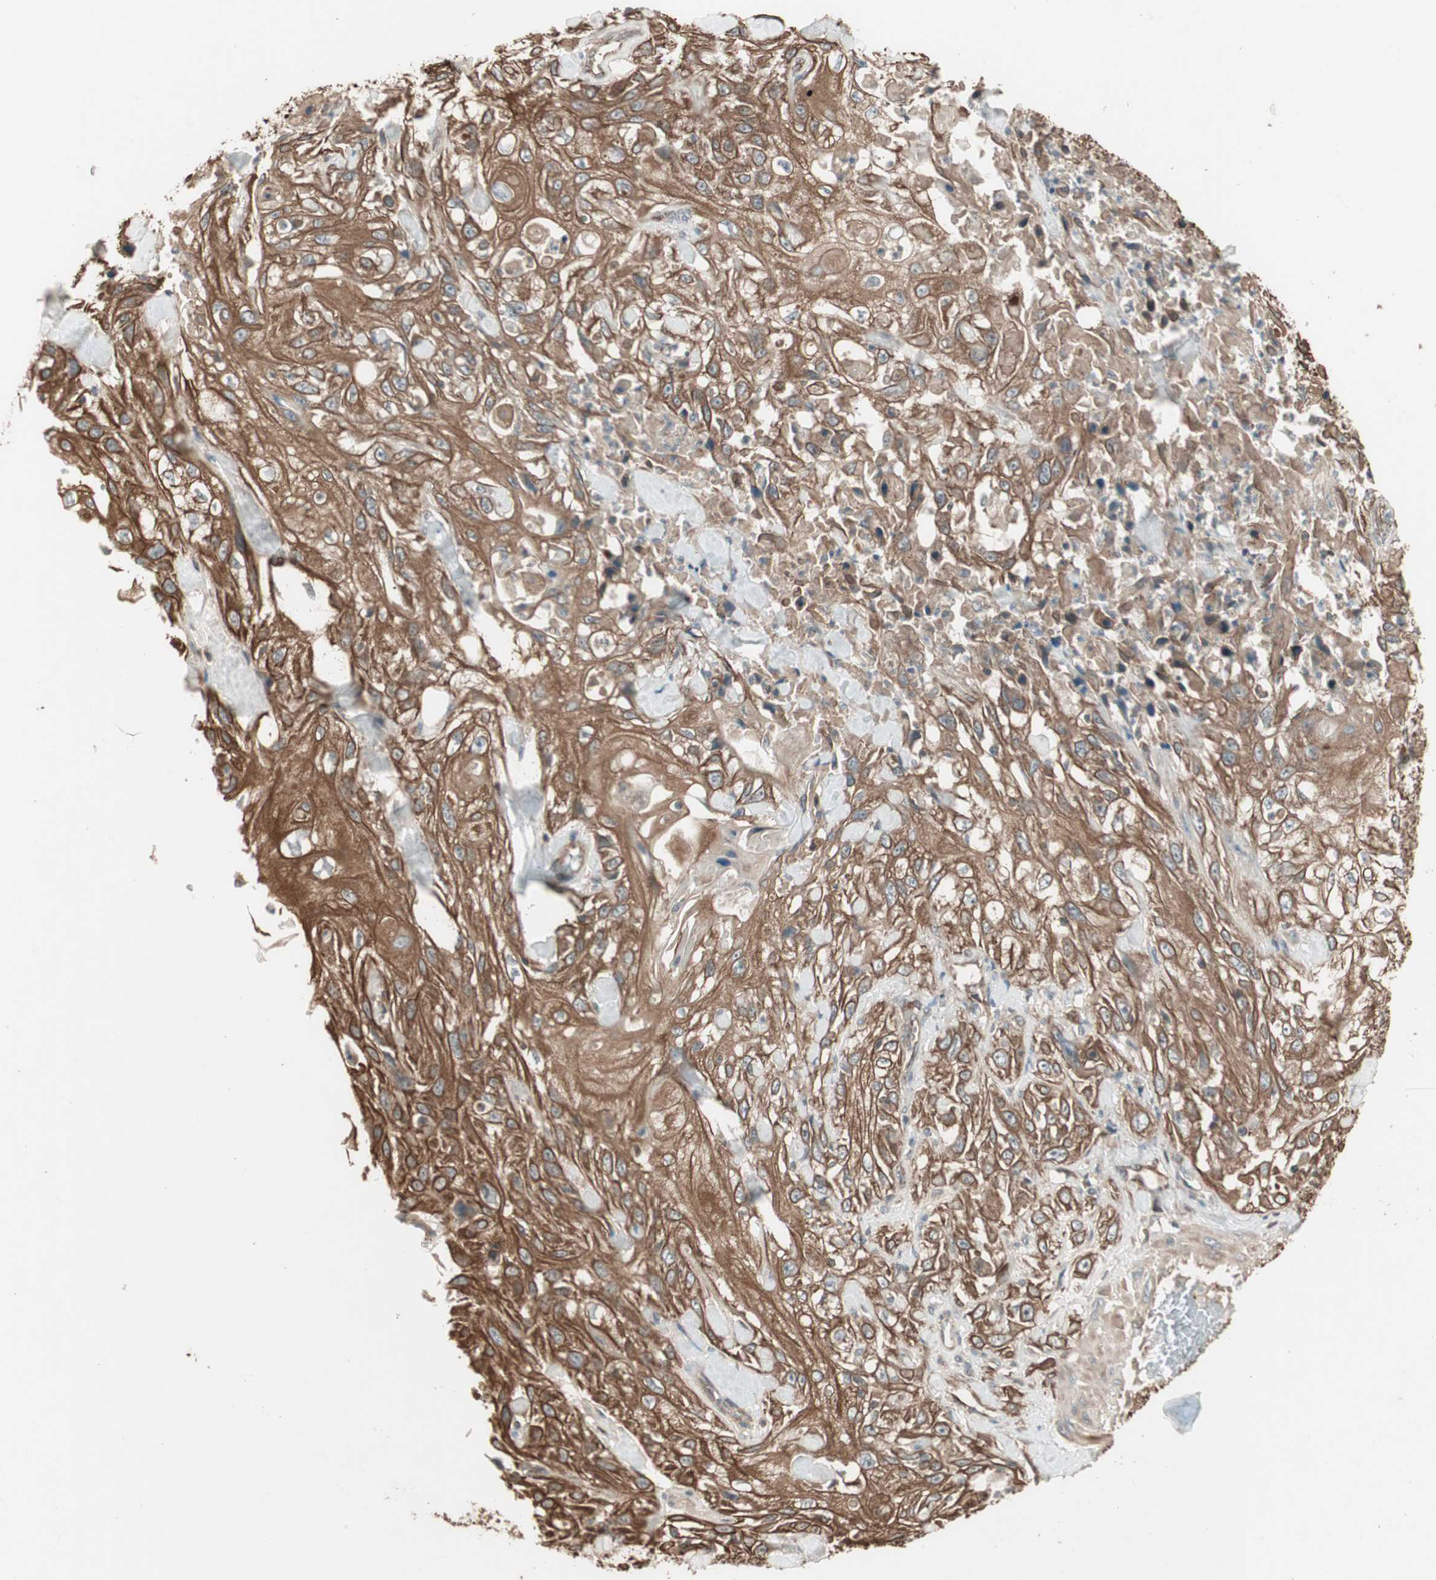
{"staining": {"intensity": "strong", "quantity": ">75%", "location": "cytoplasmic/membranous"}, "tissue": "skin cancer", "cell_type": "Tumor cells", "image_type": "cancer", "snomed": [{"axis": "morphology", "description": "Squamous cell carcinoma, NOS"}, {"axis": "morphology", "description": "Squamous cell carcinoma, metastatic, NOS"}, {"axis": "topography", "description": "Skin"}, {"axis": "topography", "description": "Lymph node"}], "caption": "Strong cytoplasmic/membranous positivity is seen in approximately >75% of tumor cells in metastatic squamous cell carcinoma (skin). (IHC, brightfield microscopy, high magnification).", "gene": "TFPI", "patient": {"sex": "male", "age": 75}}